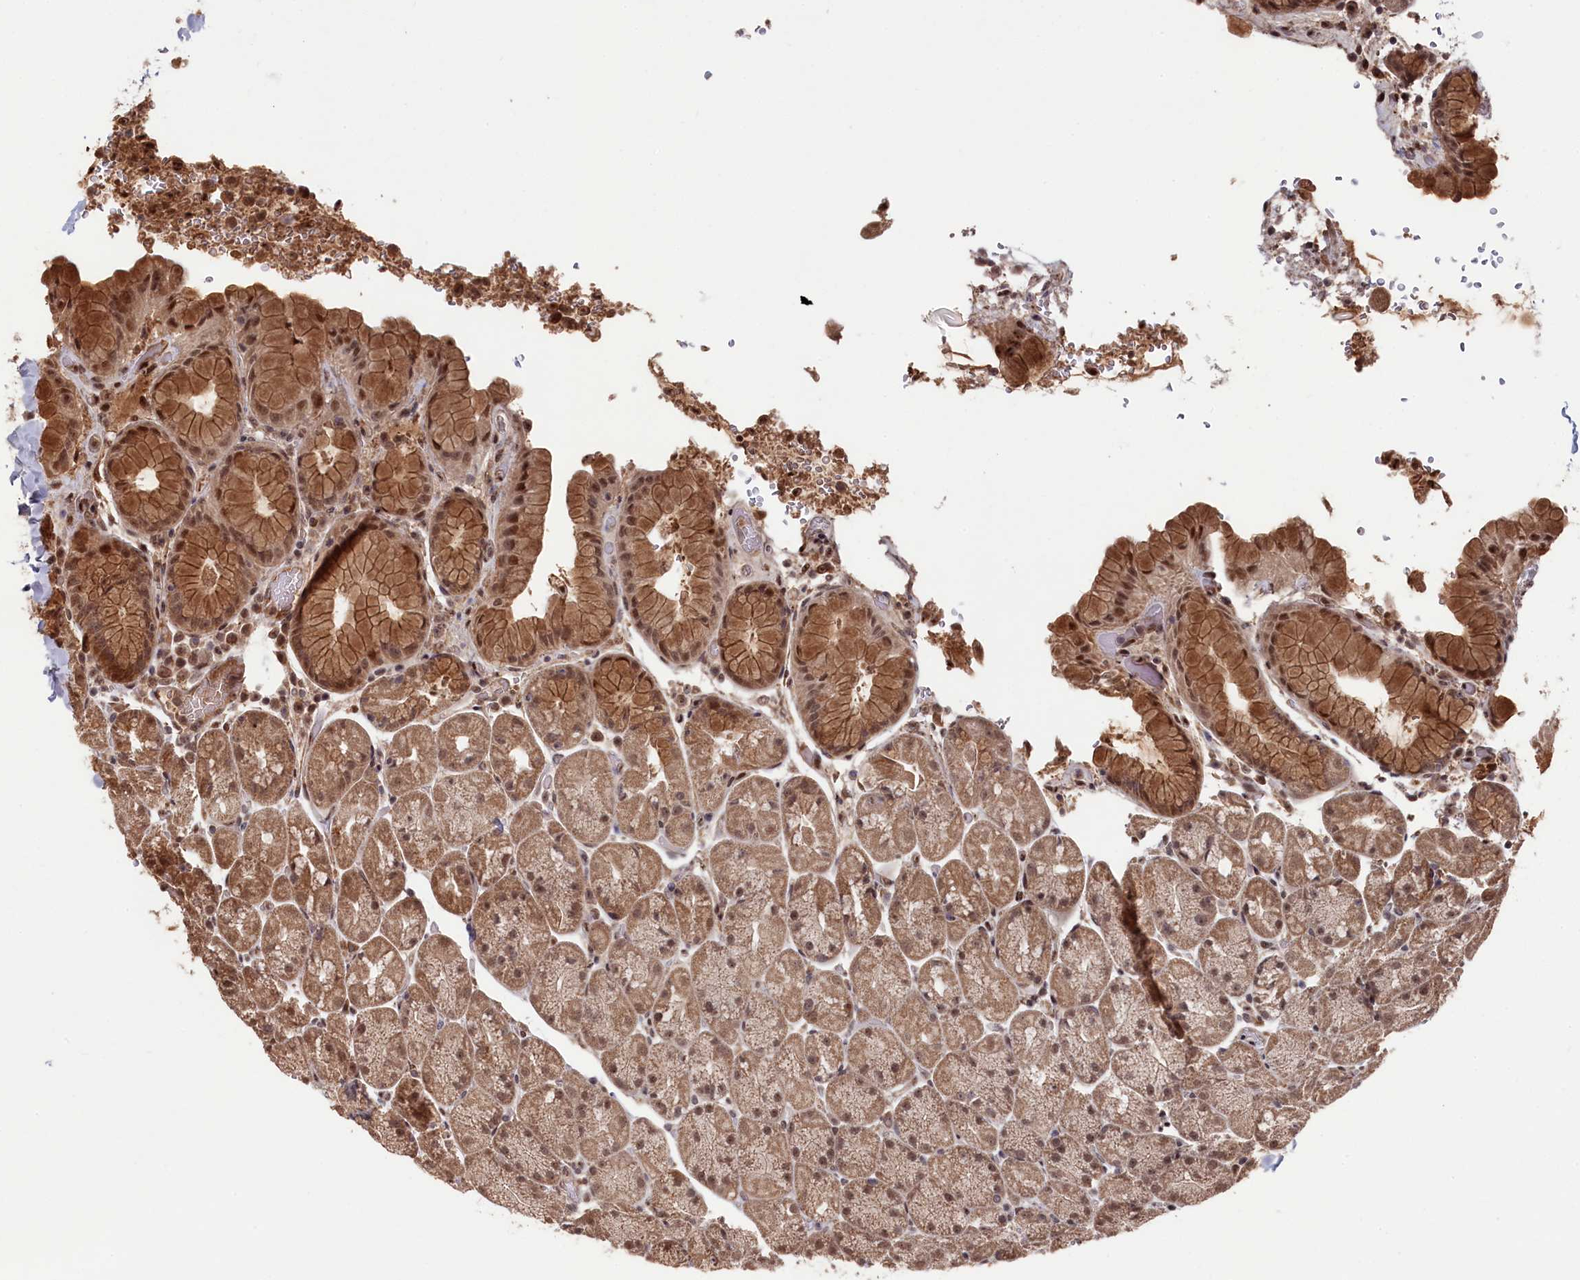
{"staining": {"intensity": "moderate", "quantity": ">75%", "location": "cytoplasmic/membranous,nuclear"}, "tissue": "stomach", "cell_type": "Glandular cells", "image_type": "normal", "snomed": [{"axis": "morphology", "description": "Normal tissue, NOS"}, {"axis": "topography", "description": "Stomach, upper"}, {"axis": "topography", "description": "Stomach, lower"}], "caption": "Immunohistochemistry staining of normal stomach, which demonstrates medium levels of moderate cytoplasmic/membranous,nuclear staining in approximately >75% of glandular cells indicating moderate cytoplasmic/membranous,nuclear protein positivity. The staining was performed using DAB (brown) for protein detection and nuclei were counterstained in hematoxylin (blue).", "gene": "CLPX", "patient": {"sex": "male", "age": 67}}